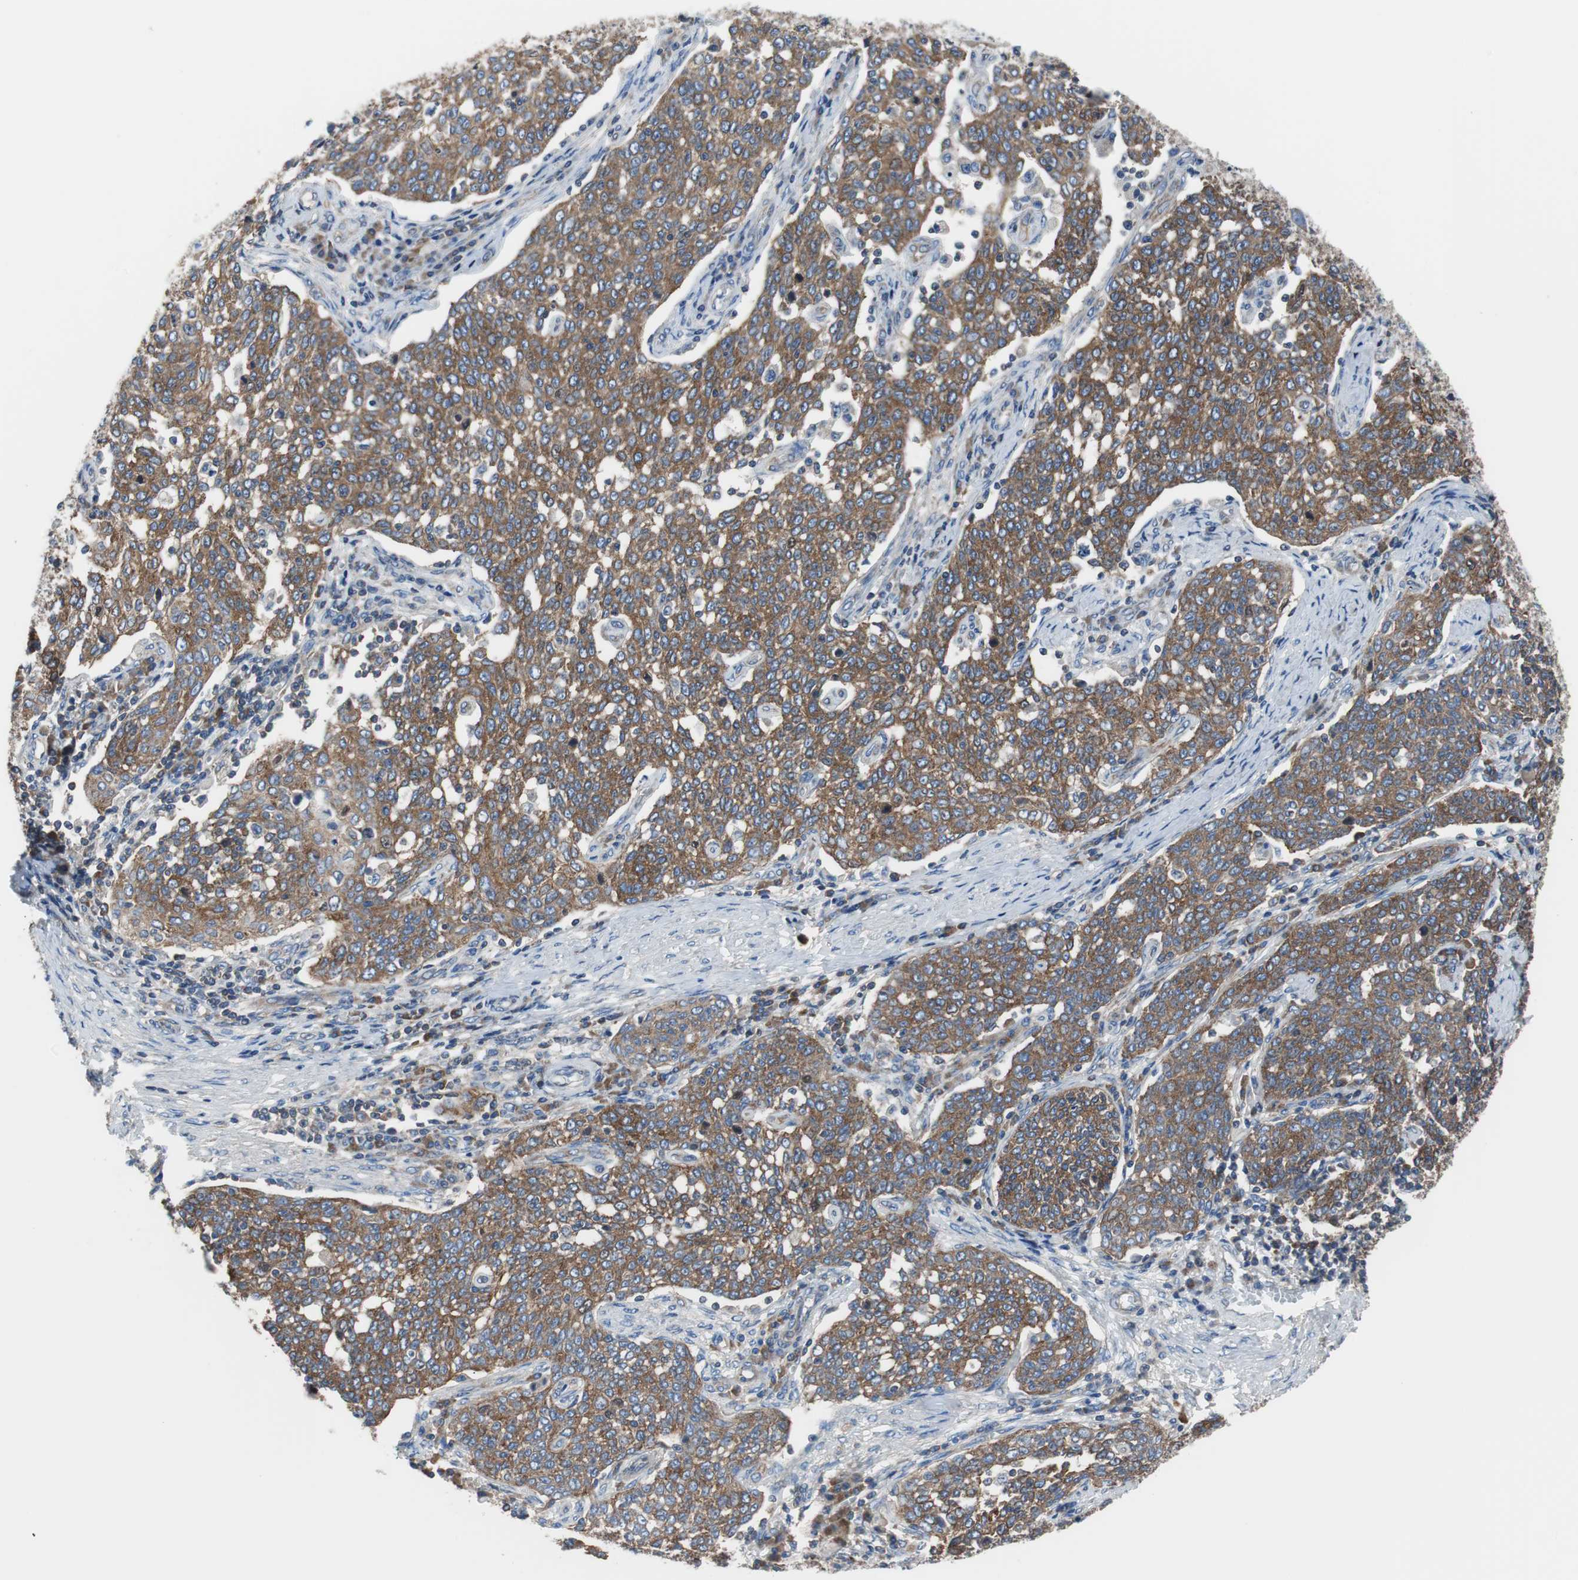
{"staining": {"intensity": "strong", "quantity": ">75%", "location": "cytoplasmic/membranous"}, "tissue": "cervical cancer", "cell_type": "Tumor cells", "image_type": "cancer", "snomed": [{"axis": "morphology", "description": "Squamous cell carcinoma, NOS"}, {"axis": "topography", "description": "Cervix"}], "caption": "Immunohistochemistry (DAB (3,3'-diaminobenzidine)) staining of human squamous cell carcinoma (cervical) exhibits strong cytoplasmic/membranous protein expression in approximately >75% of tumor cells.", "gene": "BRAF", "patient": {"sex": "female", "age": 34}}